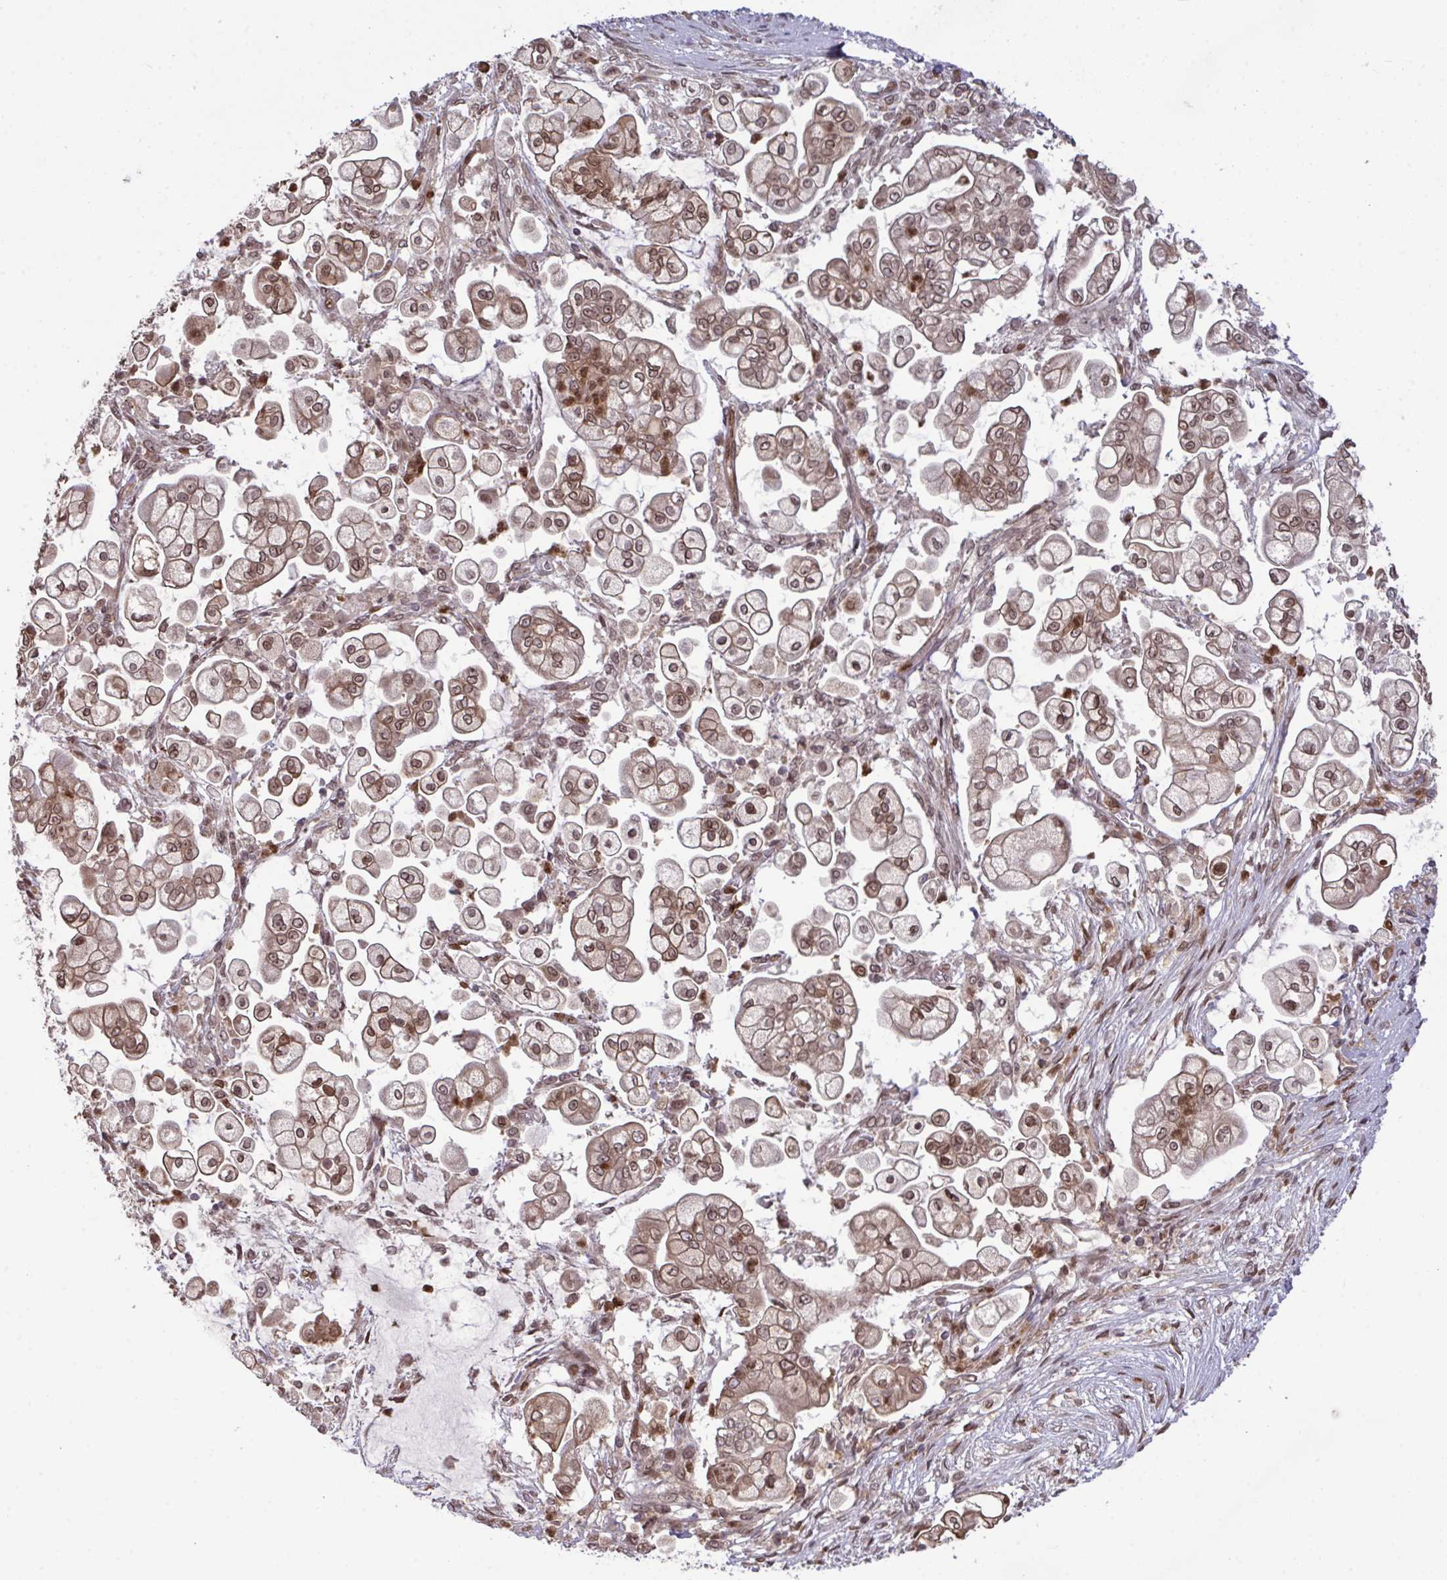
{"staining": {"intensity": "moderate", "quantity": ">75%", "location": "cytoplasmic/membranous,nuclear"}, "tissue": "pancreatic cancer", "cell_type": "Tumor cells", "image_type": "cancer", "snomed": [{"axis": "morphology", "description": "Adenocarcinoma, NOS"}, {"axis": "topography", "description": "Pancreas"}], "caption": "Protein analysis of adenocarcinoma (pancreatic) tissue exhibits moderate cytoplasmic/membranous and nuclear staining in approximately >75% of tumor cells. Using DAB (3,3'-diaminobenzidine) (brown) and hematoxylin (blue) stains, captured at high magnification using brightfield microscopy.", "gene": "UXT", "patient": {"sex": "female", "age": 69}}